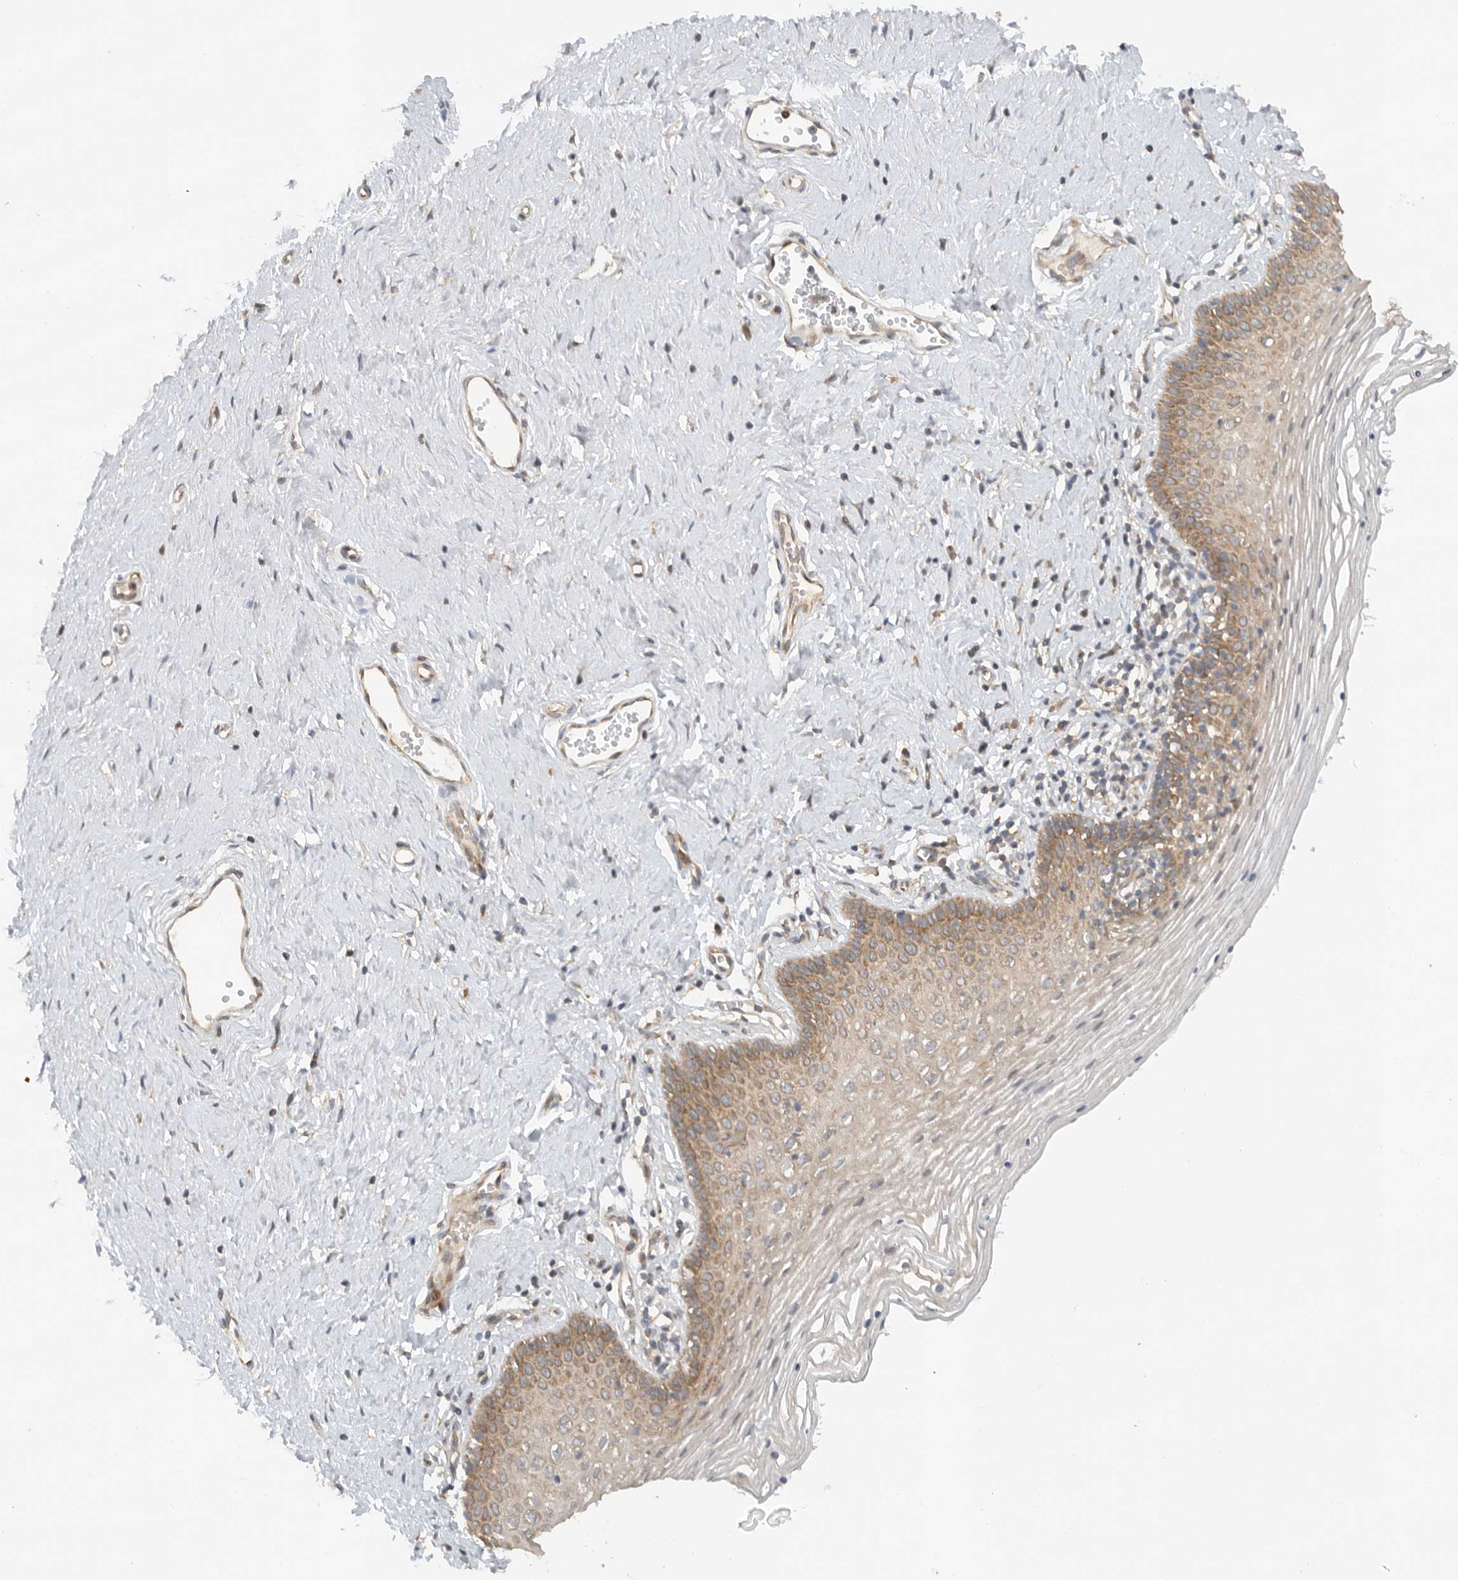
{"staining": {"intensity": "moderate", "quantity": ">75%", "location": "cytoplasmic/membranous"}, "tissue": "vagina", "cell_type": "Squamous epithelial cells", "image_type": "normal", "snomed": [{"axis": "morphology", "description": "Normal tissue, NOS"}, {"axis": "topography", "description": "Vagina"}], "caption": "Immunohistochemistry histopathology image of normal human vagina stained for a protein (brown), which displays medium levels of moderate cytoplasmic/membranous positivity in approximately >75% of squamous epithelial cells.", "gene": "PUM1", "patient": {"sex": "female", "age": 32}}